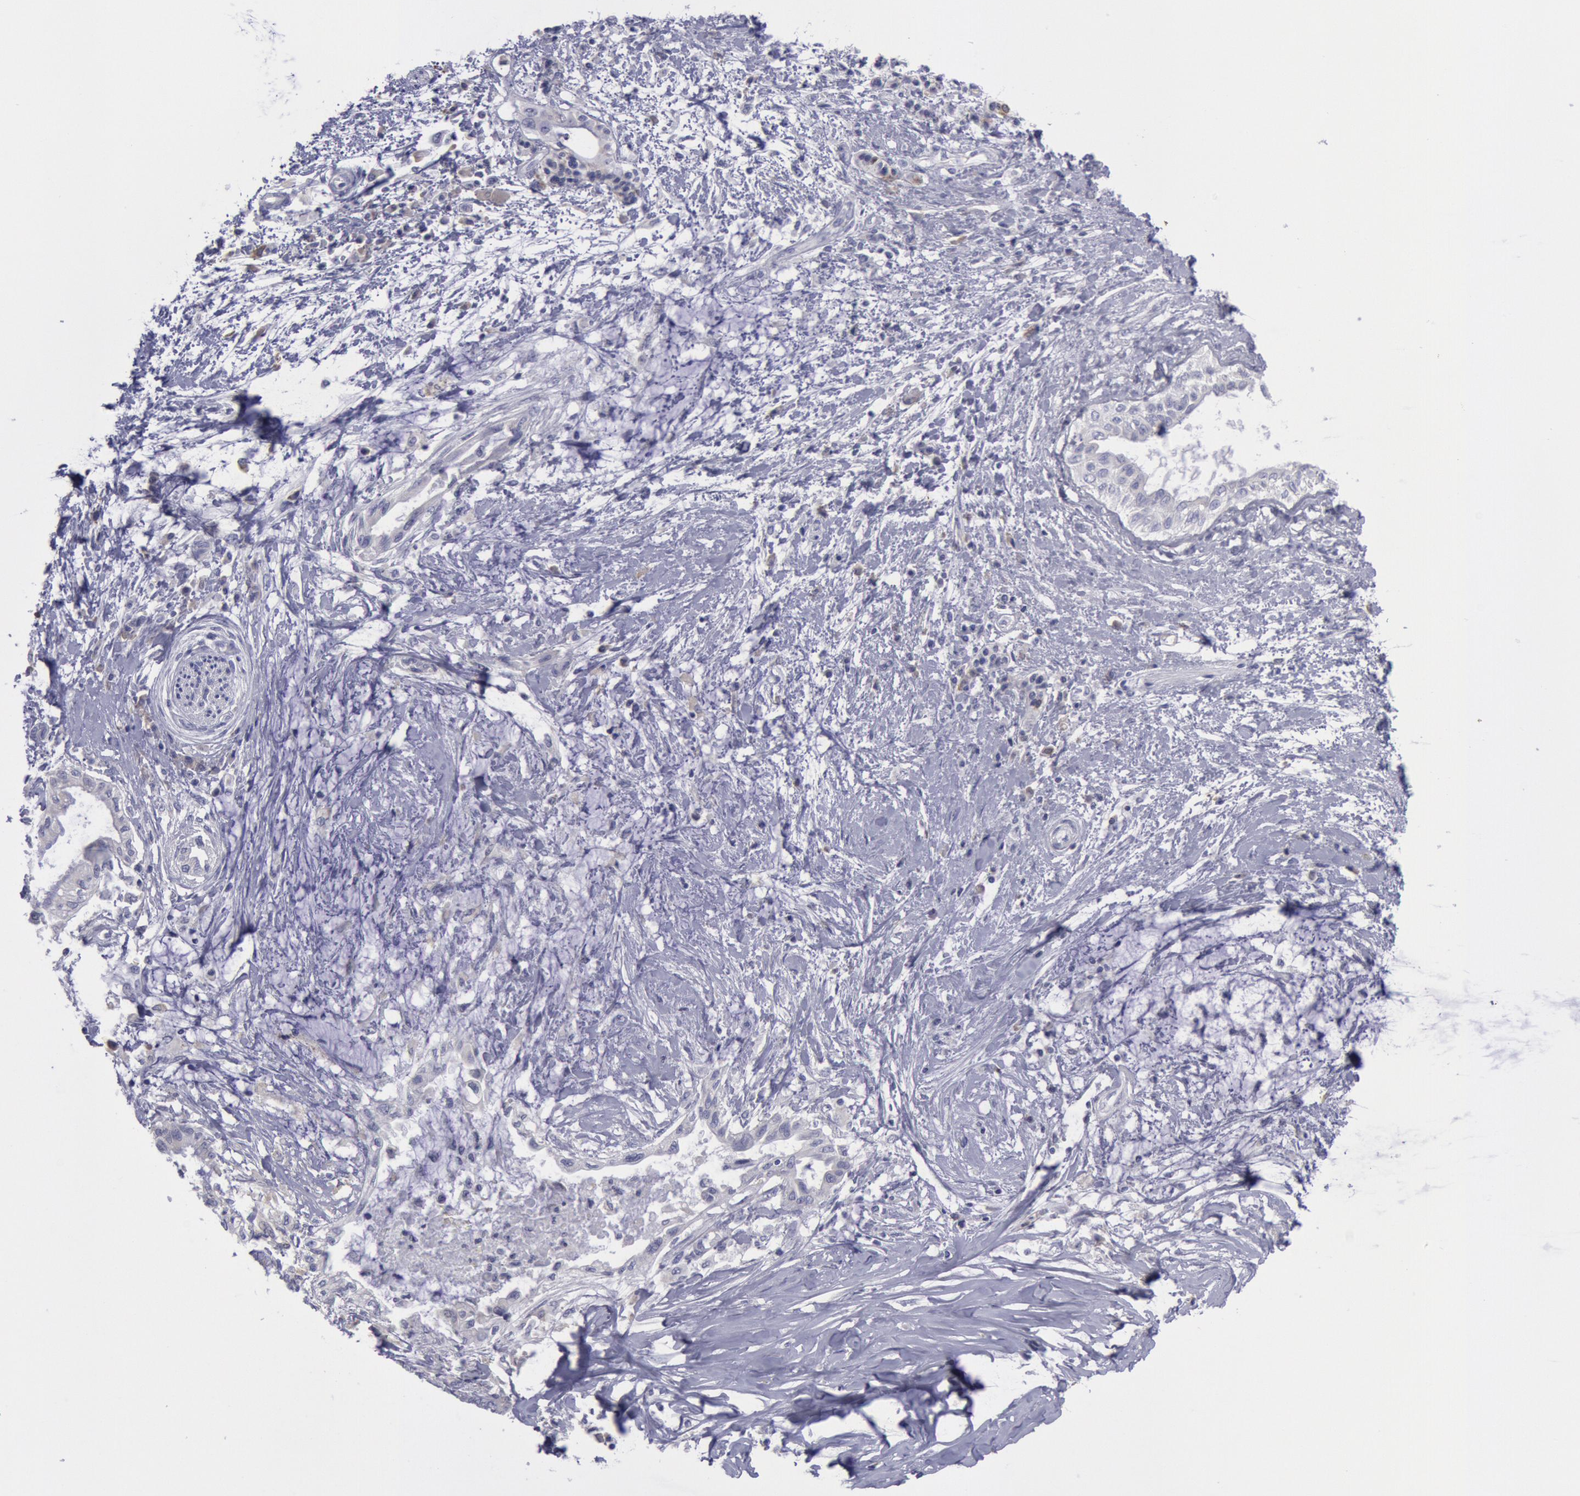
{"staining": {"intensity": "negative", "quantity": "none", "location": "none"}, "tissue": "pancreatic cancer", "cell_type": "Tumor cells", "image_type": "cancer", "snomed": [{"axis": "morphology", "description": "Adenocarcinoma, NOS"}, {"axis": "topography", "description": "Pancreas"}], "caption": "Immunohistochemical staining of adenocarcinoma (pancreatic) displays no significant staining in tumor cells.", "gene": "MYH7", "patient": {"sex": "female", "age": 64}}